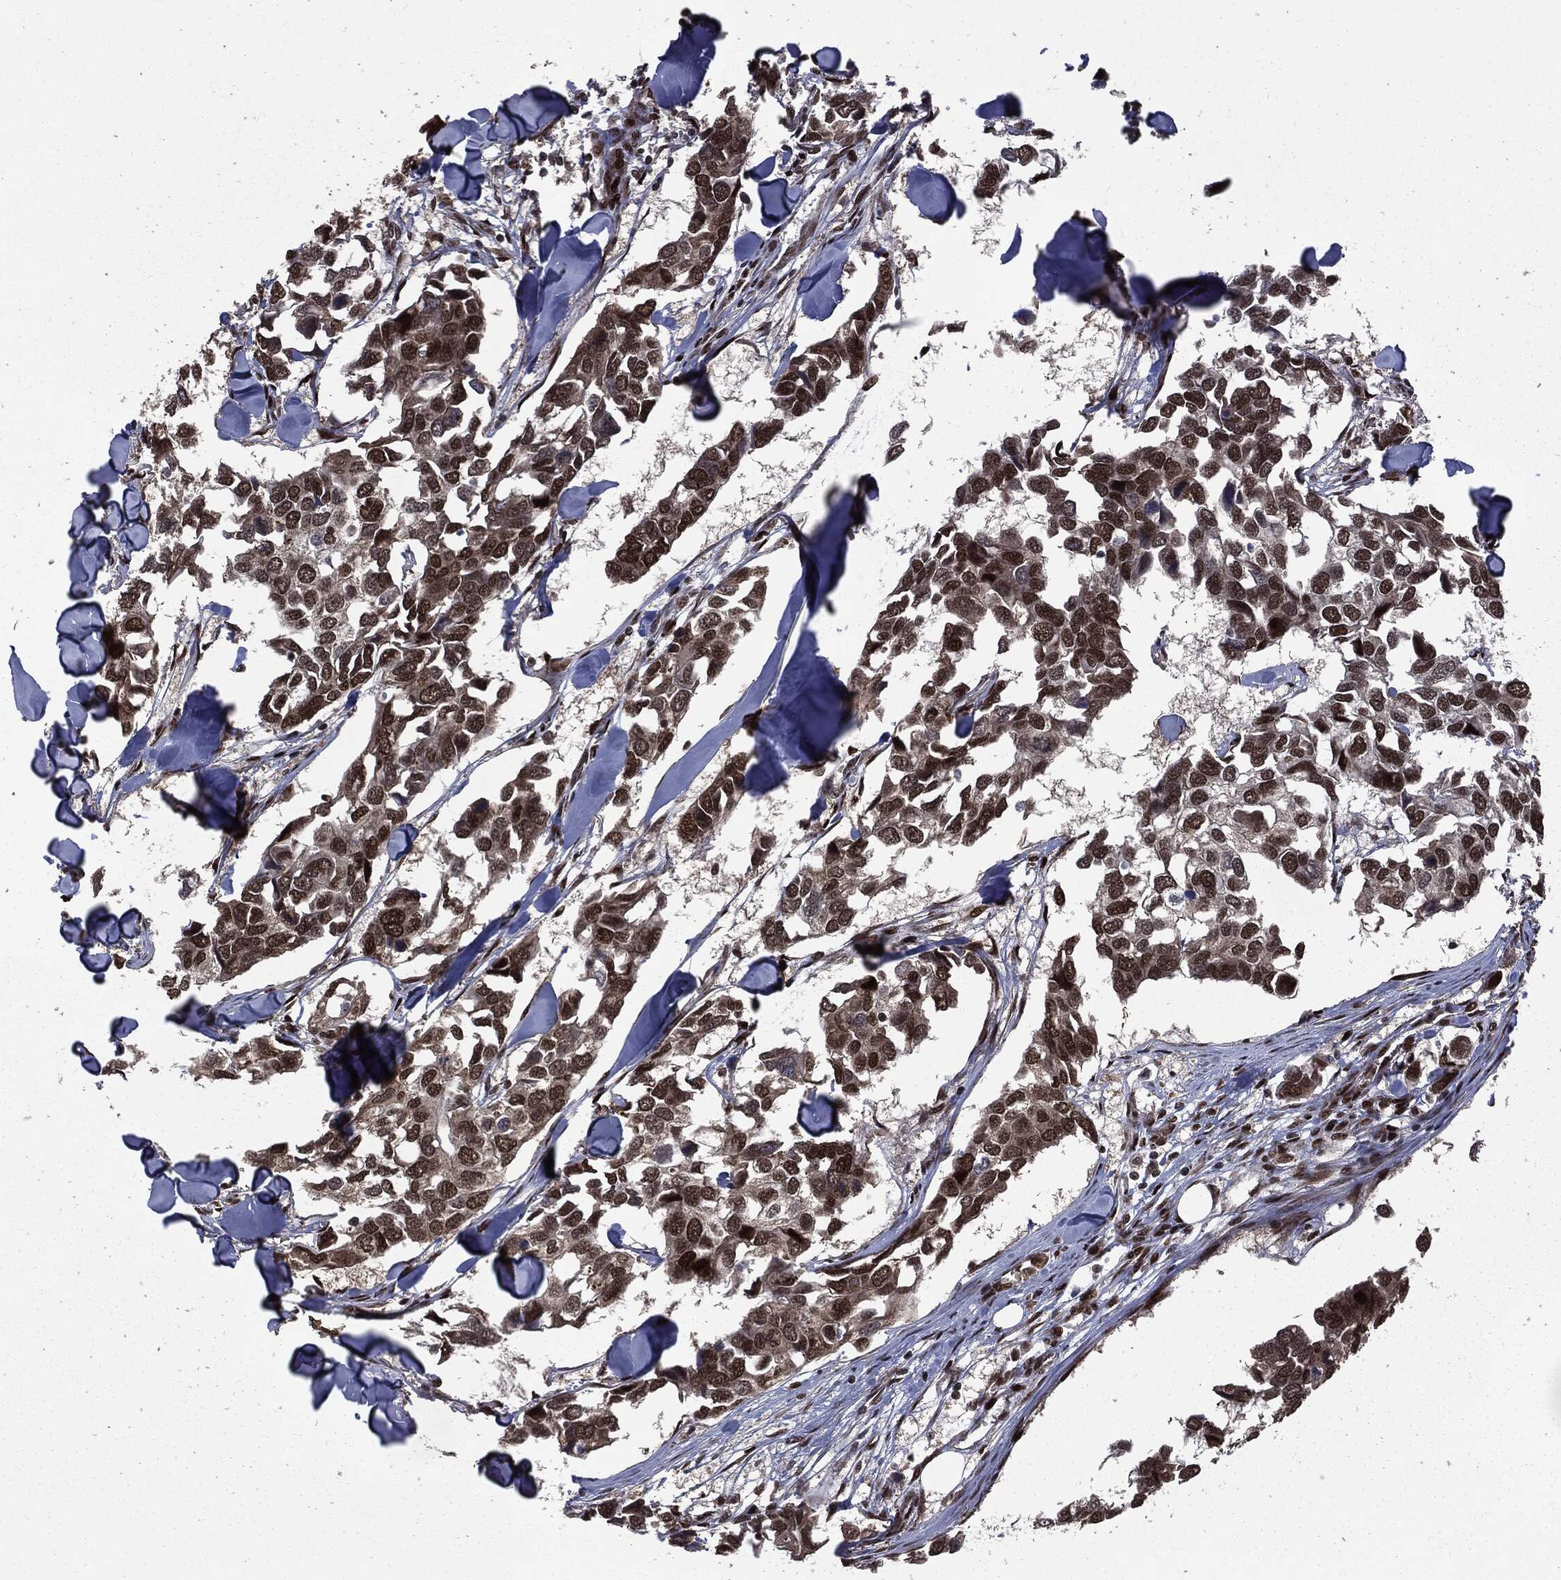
{"staining": {"intensity": "strong", "quantity": ">75%", "location": "nuclear"}, "tissue": "breast cancer", "cell_type": "Tumor cells", "image_type": "cancer", "snomed": [{"axis": "morphology", "description": "Duct carcinoma"}, {"axis": "topography", "description": "Breast"}], "caption": "Brown immunohistochemical staining in human breast invasive ductal carcinoma displays strong nuclear staining in about >75% of tumor cells.", "gene": "DVL2", "patient": {"sex": "female", "age": 83}}